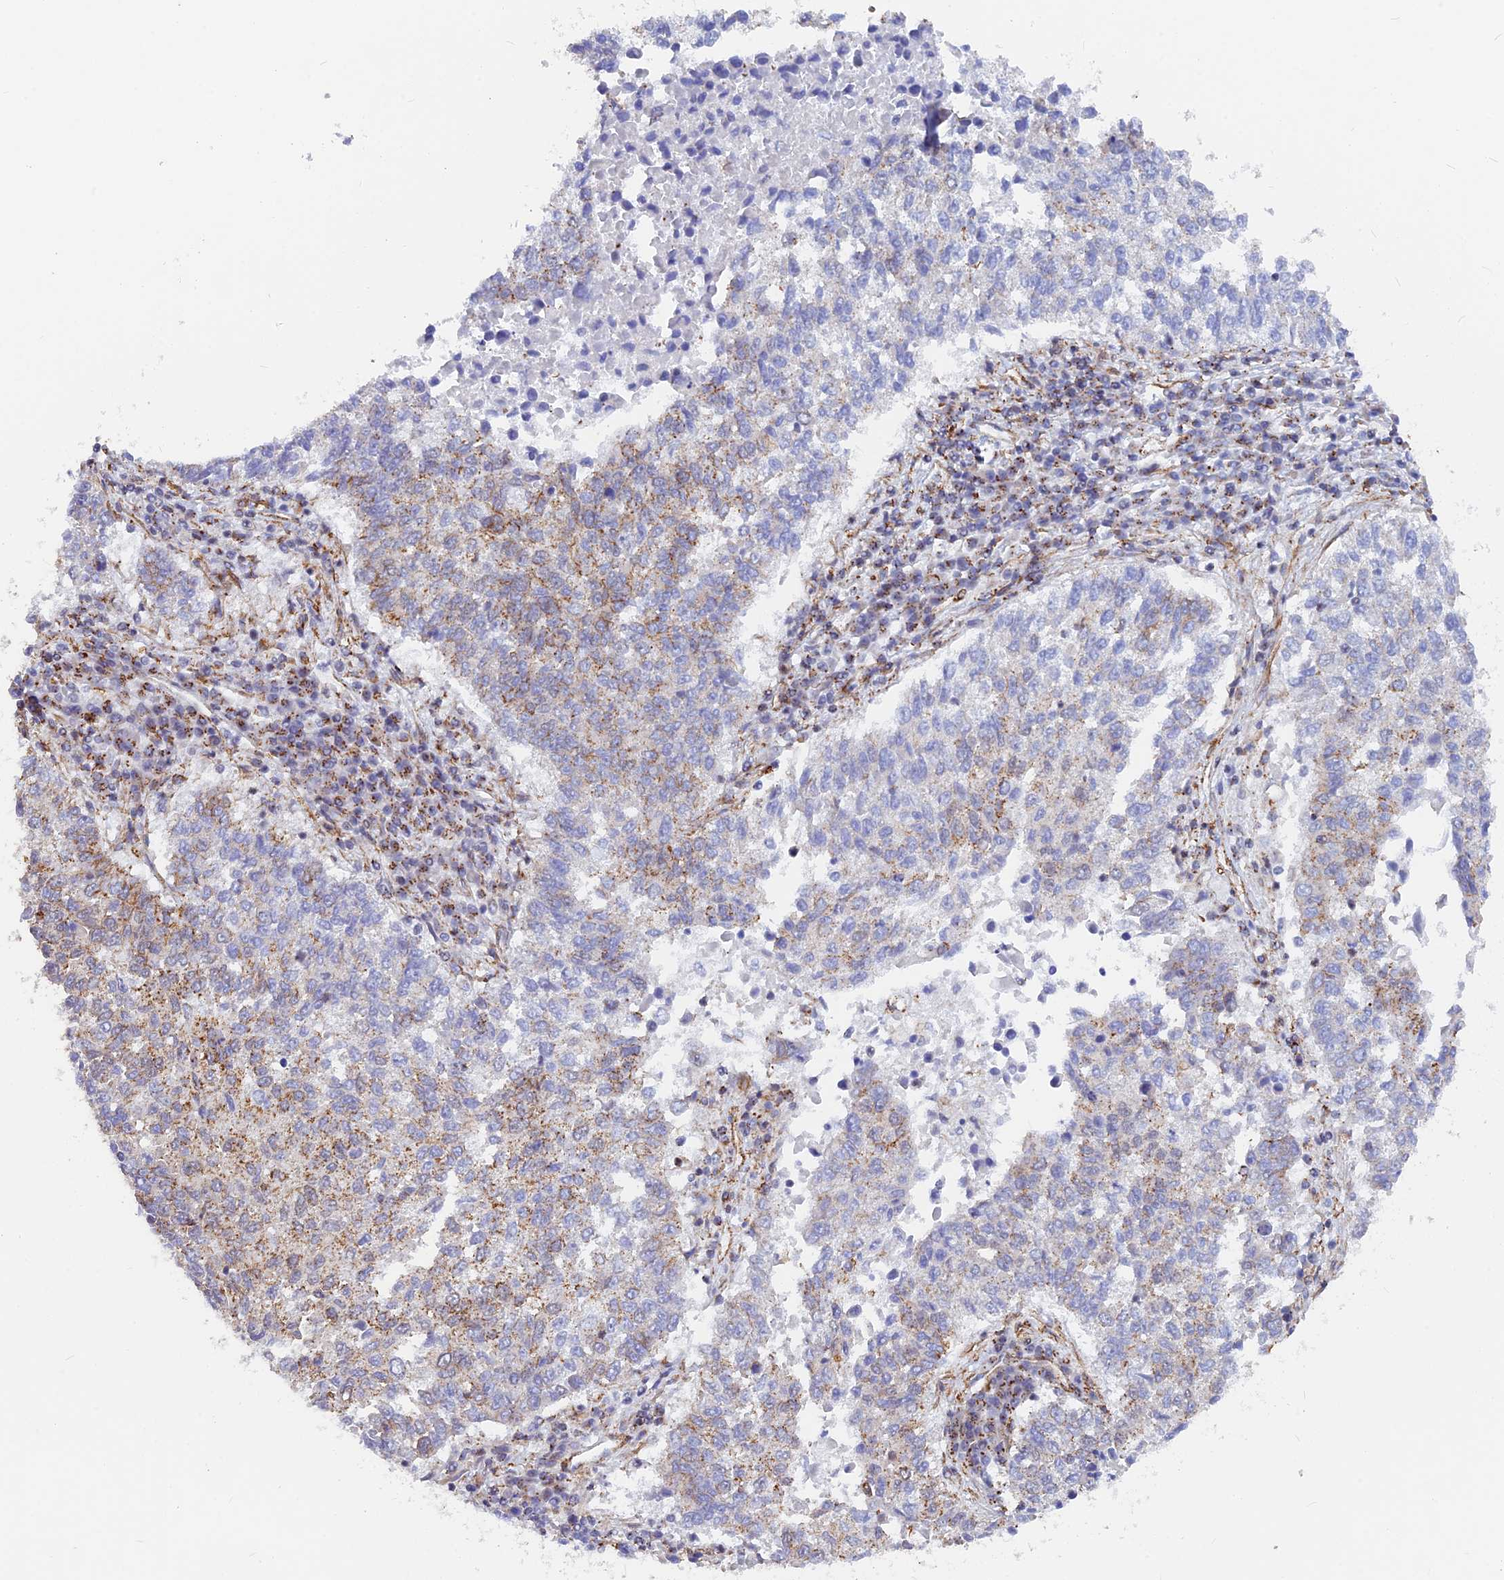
{"staining": {"intensity": "moderate", "quantity": "25%-75%", "location": "cytoplasmic/membranous"}, "tissue": "lung cancer", "cell_type": "Tumor cells", "image_type": "cancer", "snomed": [{"axis": "morphology", "description": "Squamous cell carcinoma, NOS"}, {"axis": "topography", "description": "Lung"}], "caption": "A micrograph of lung squamous cell carcinoma stained for a protein shows moderate cytoplasmic/membranous brown staining in tumor cells.", "gene": "VSTM2L", "patient": {"sex": "male", "age": 73}}